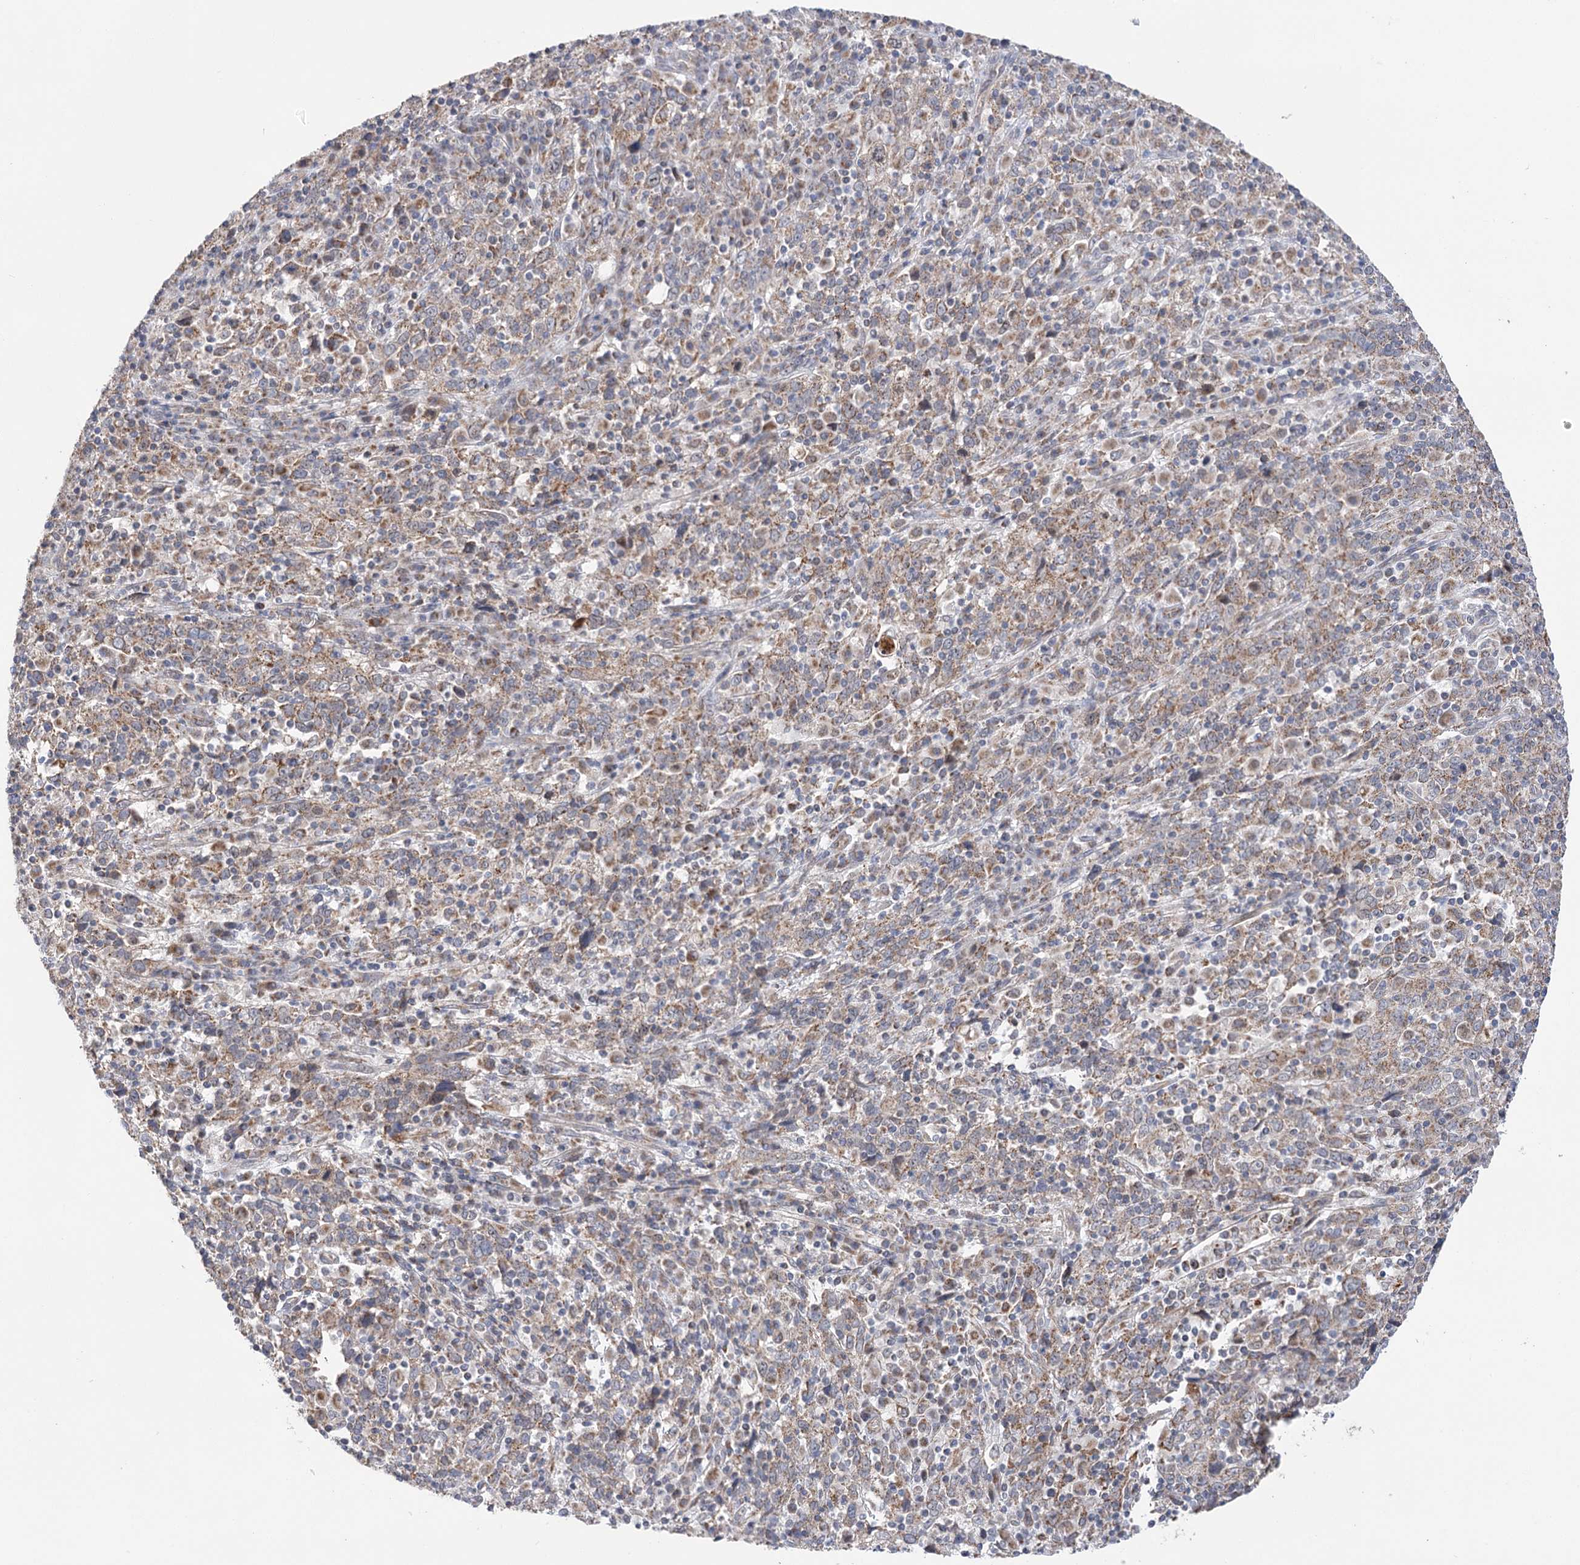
{"staining": {"intensity": "weak", "quantity": ">75%", "location": "cytoplasmic/membranous"}, "tissue": "cervical cancer", "cell_type": "Tumor cells", "image_type": "cancer", "snomed": [{"axis": "morphology", "description": "Squamous cell carcinoma, NOS"}, {"axis": "topography", "description": "Cervix"}], "caption": "Human cervical squamous cell carcinoma stained for a protein (brown) exhibits weak cytoplasmic/membranous positive positivity in about >75% of tumor cells.", "gene": "ECHDC3", "patient": {"sex": "female", "age": 46}}